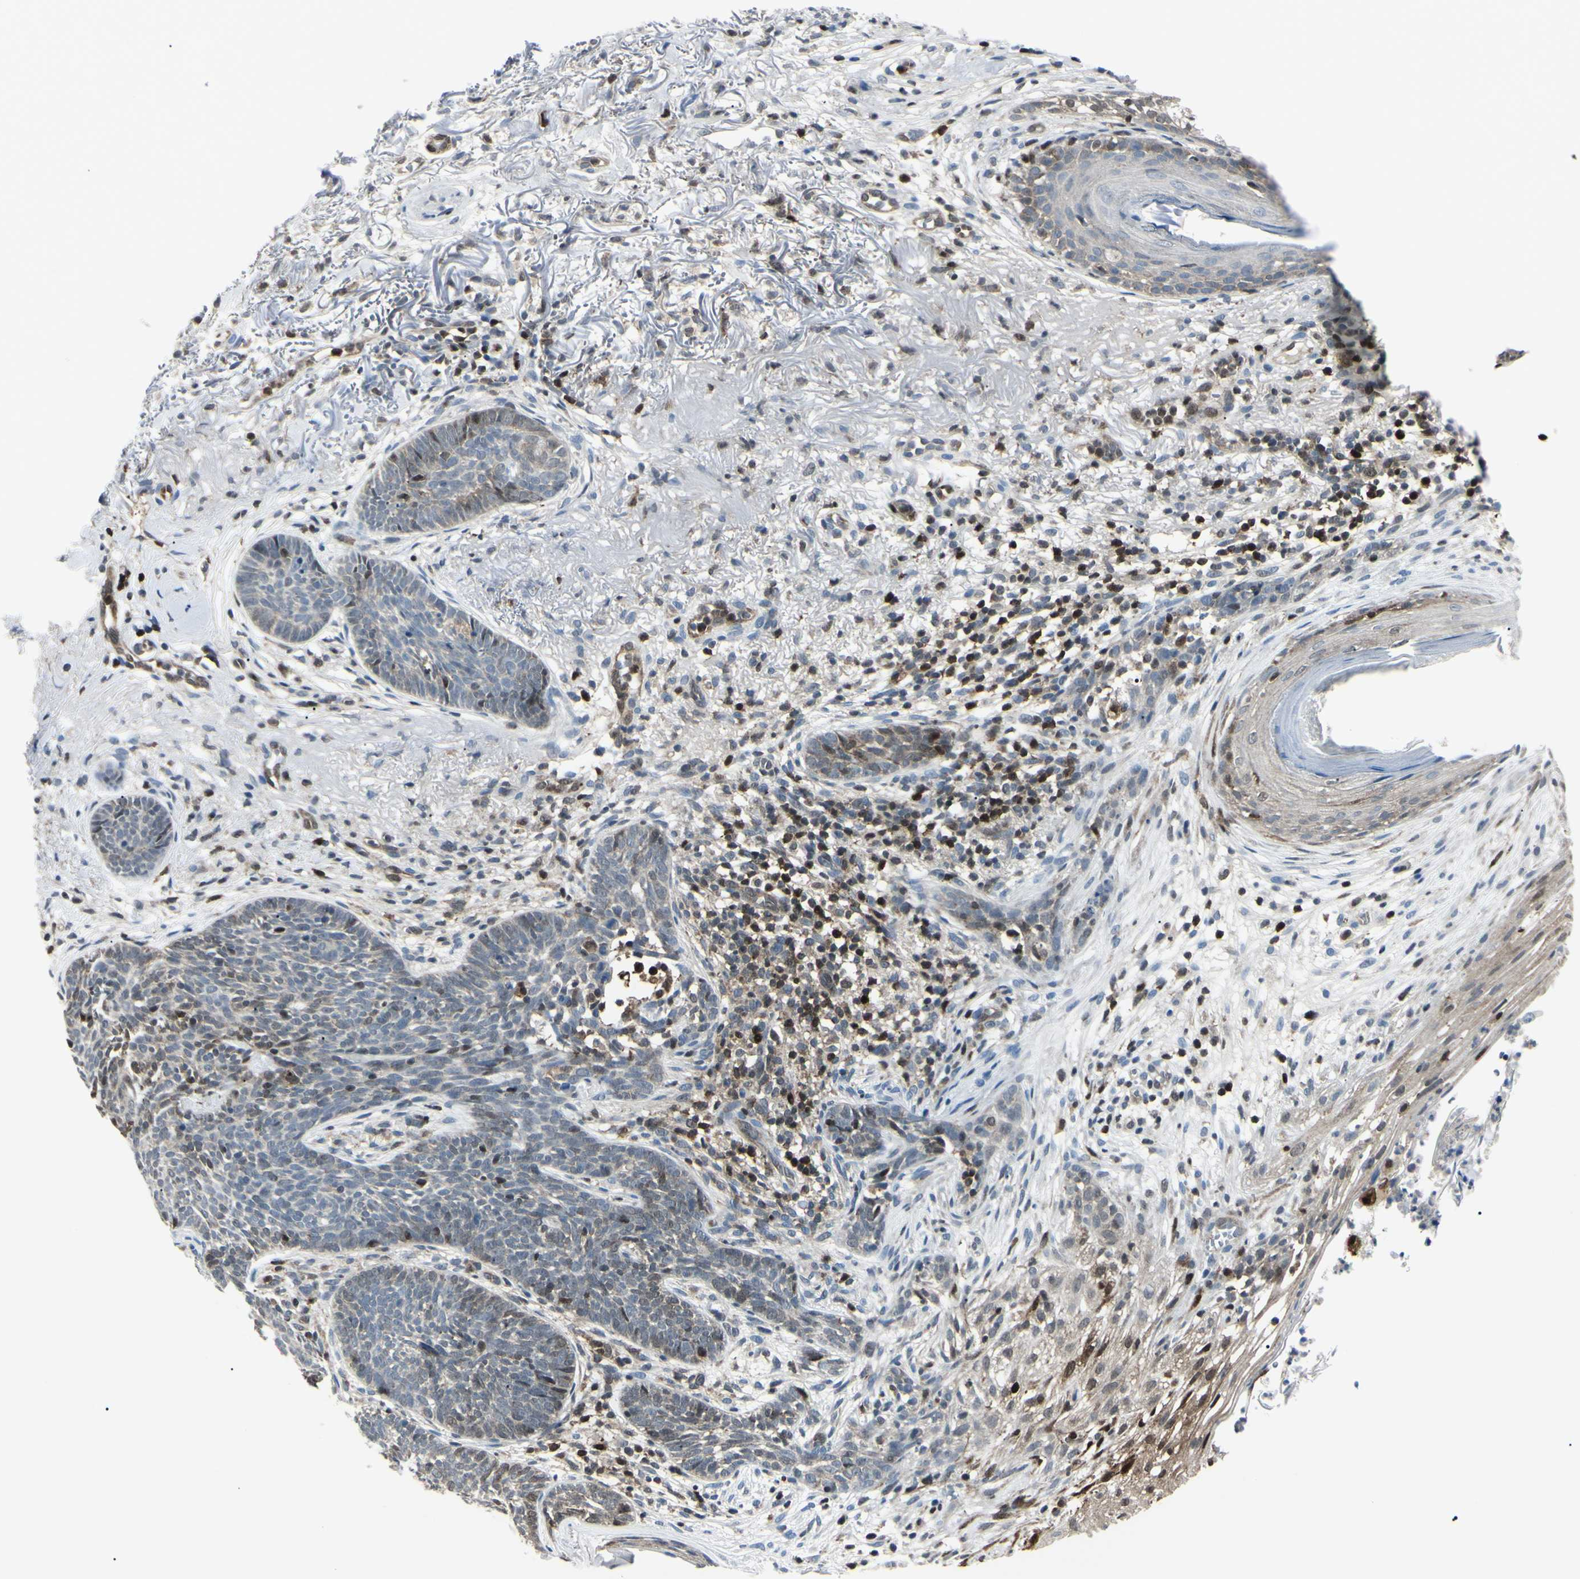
{"staining": {"intensity": "strong", "quantity": "<25%", "location": "cytoplasmic/membranous,nuclear"}, "tissue": "skin cancer", "cell_type": "Tumor cells", "image_type": "cancer", "snomed": [{"axis": "morphology", "description": "Basal cell carcinoma"}, {"axis": "topography", "description": "Skin"}], "caption": "Protein expression analysis of human basal cell carcinoma (skin) reveals strong cytoplasmic/membranous and nuclear staining in approximately <25% of tumor cells. (Stains: DAB (3,3'-diaminobenzidine) in brown, nuclei in blue, Microscopy: brightfield microscopy at high magnification).", "gene": "PGK1", "patient": {"sex": "female", "age": 70}}